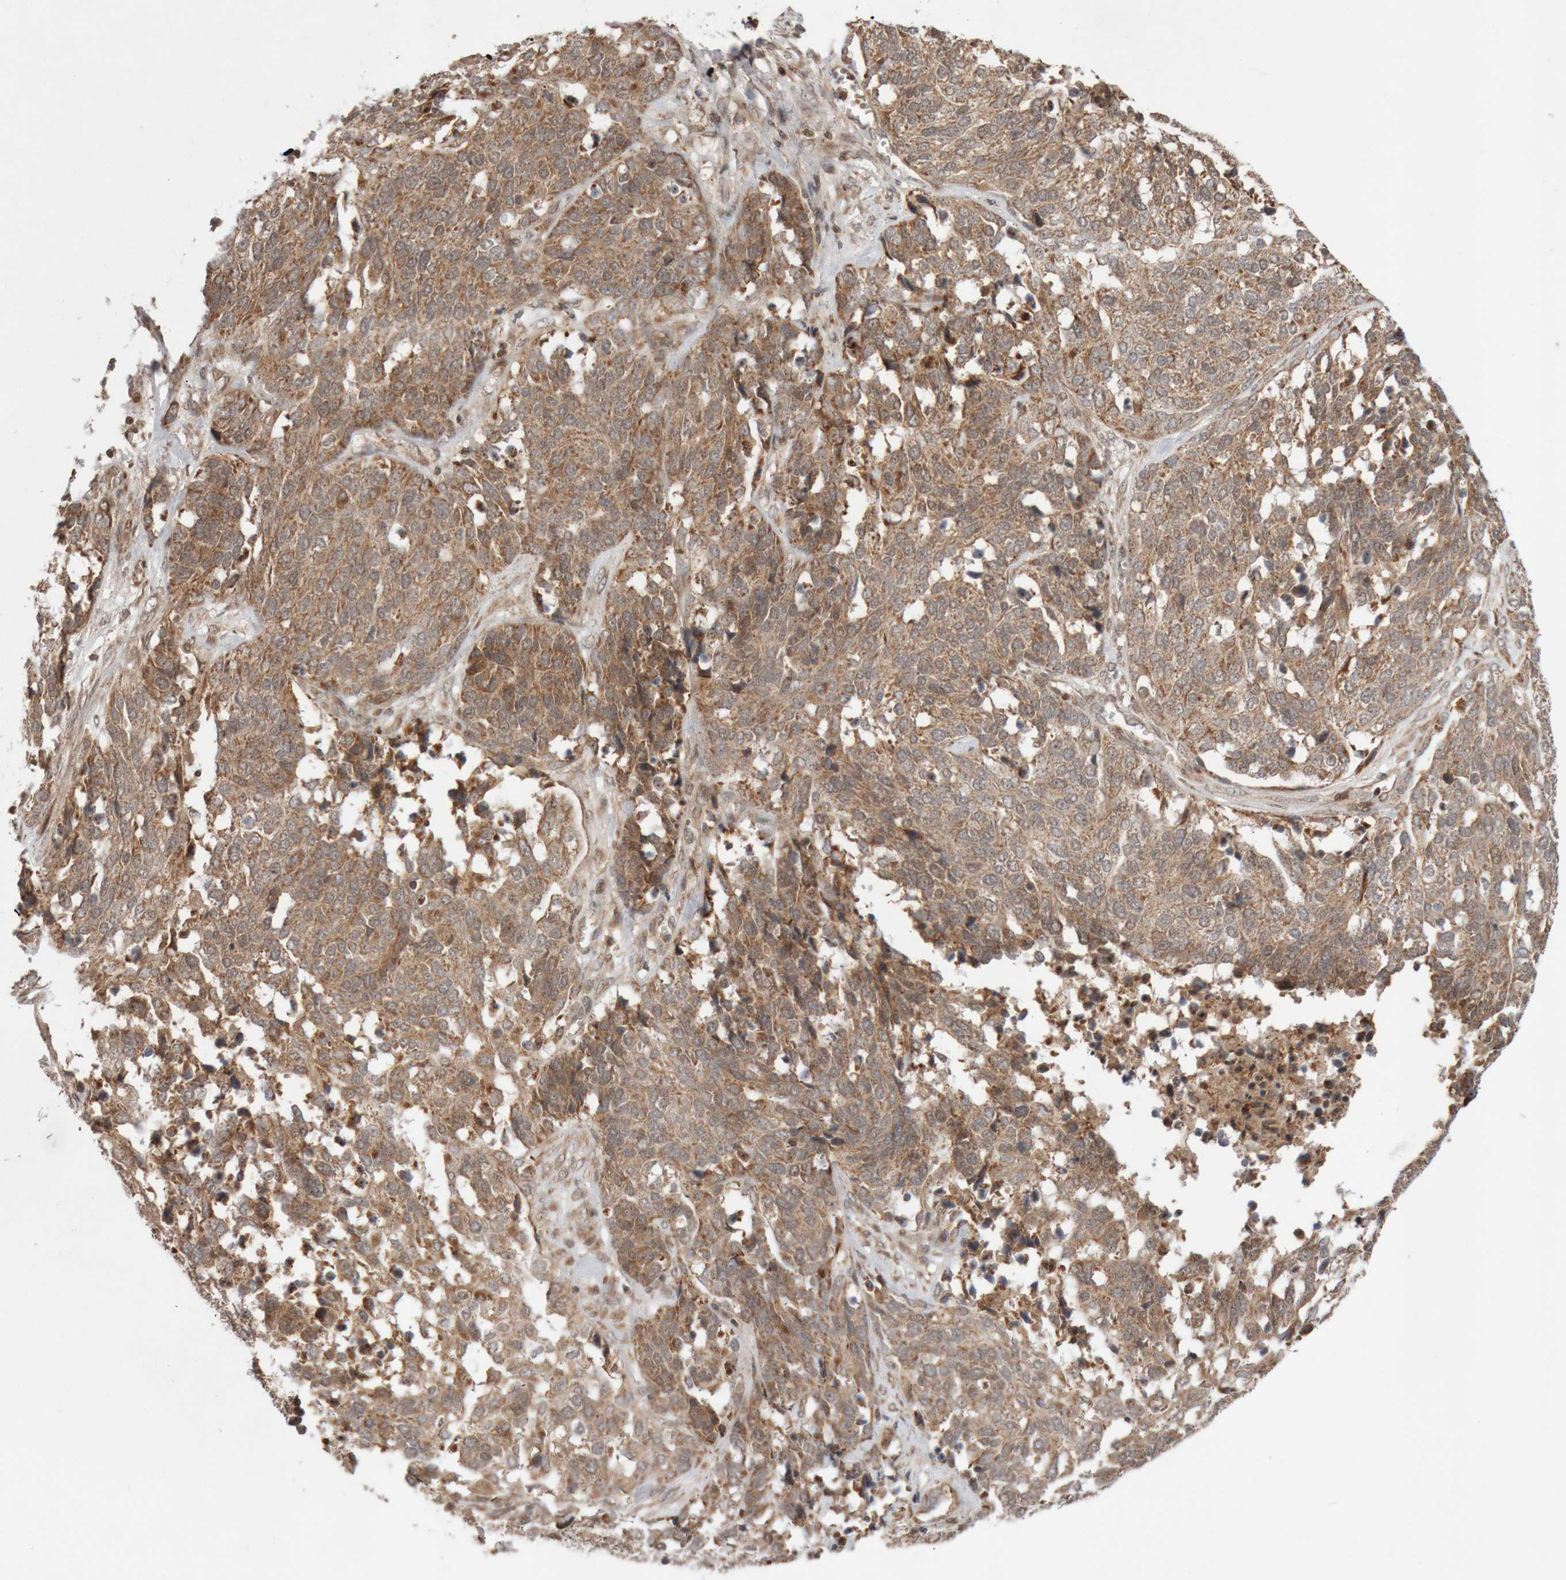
{"staining": {"intensity": "moderate", "quantity": ">75%", "location": "cytoplasmic/membranous"}, "tissue": "ovarian cancer", "cell_type": "Tumor cells", "image_type": "cancer", "snomed": [{"axis": "morphology", "description": "Cystadenocarcinoma, serous, NOS"}, {"axis": "topography", "description": "Ovary"}], "caption": "Human ovarian serous cystadenocarcinoma stained for a protein (brown) displays moderate cytoplasmic/membranous positive staining in approximately >75% of tumor cells.", "gene": "KIF21B", "patient": {"sex": "female", "age": 44}}